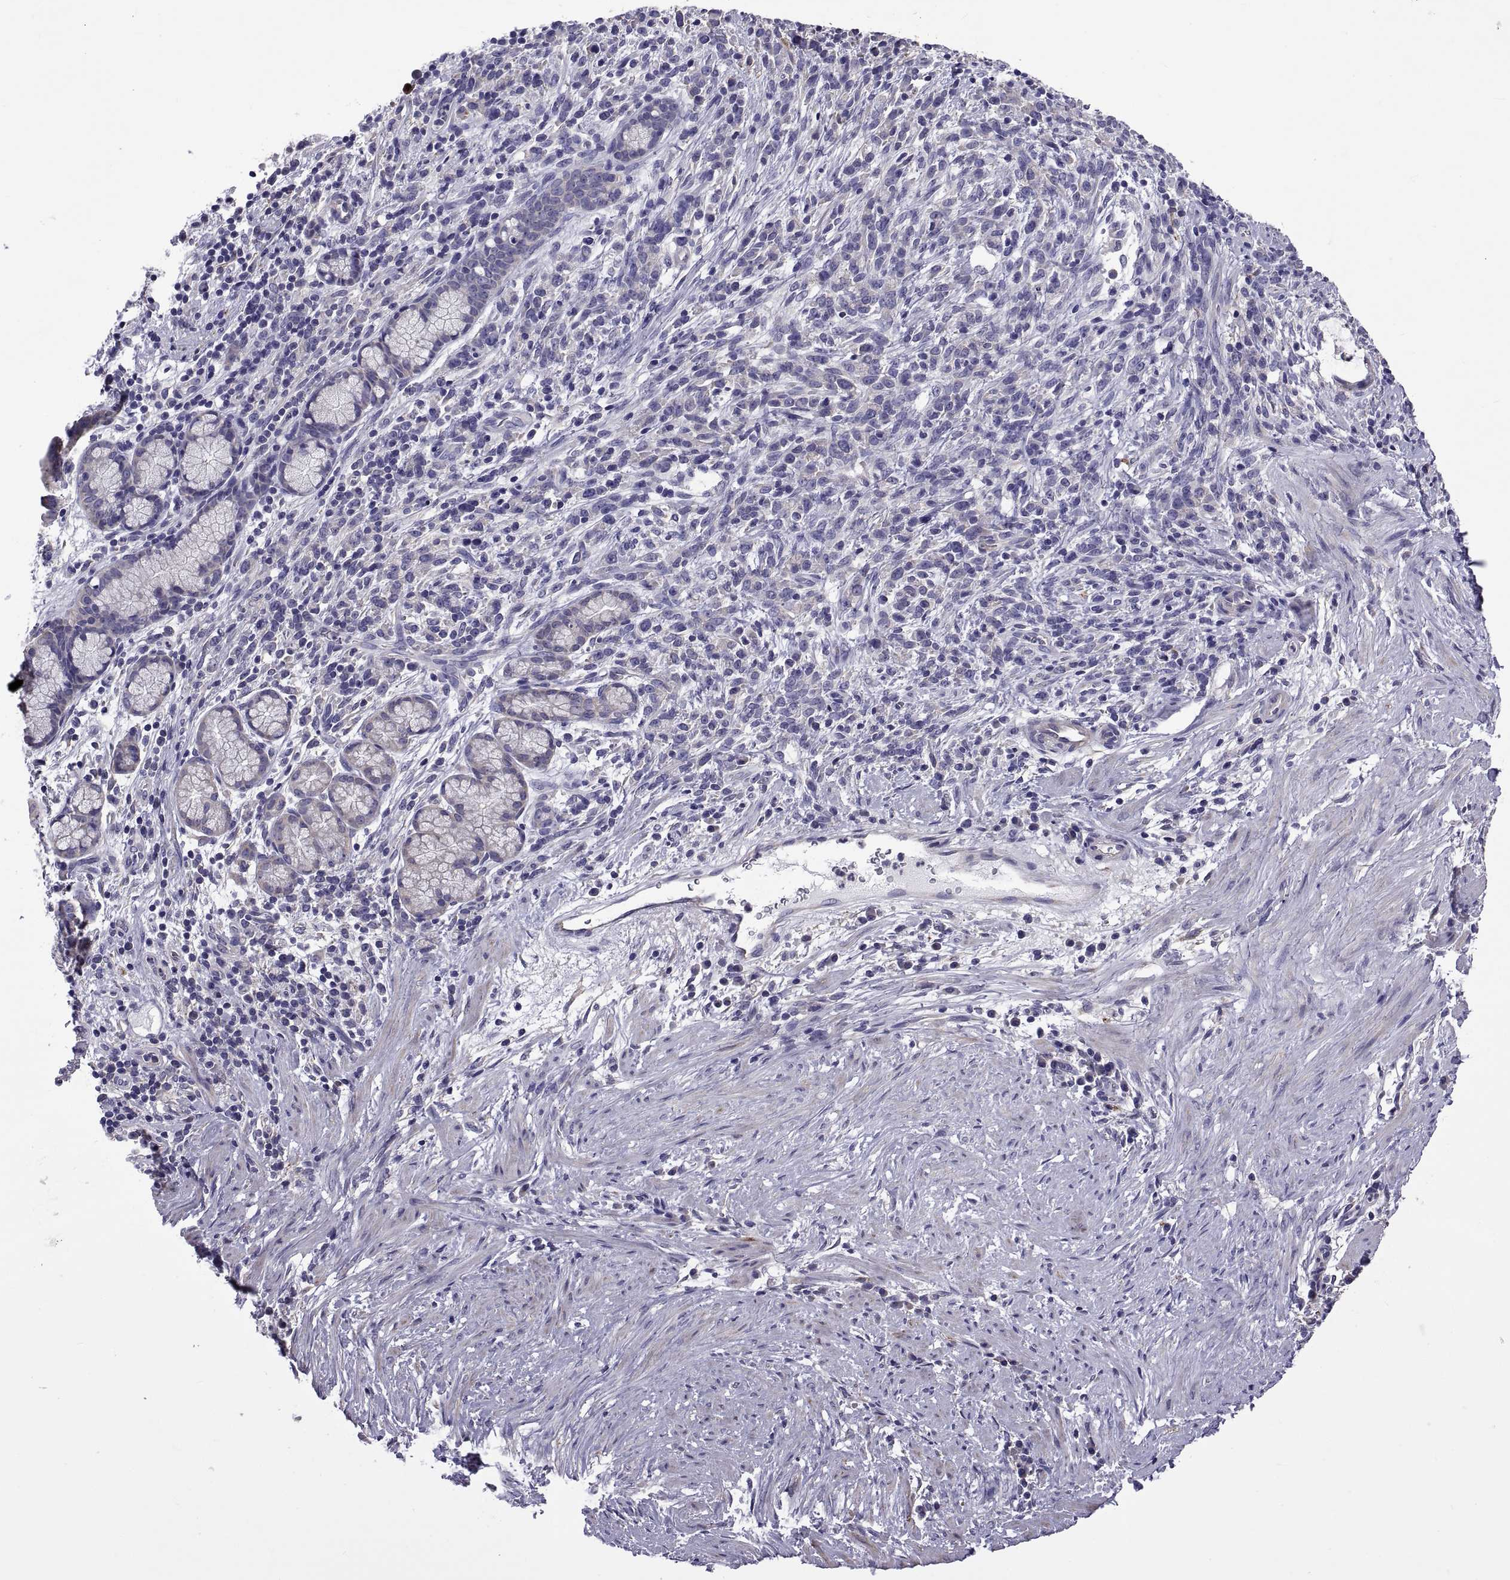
{"staining": {"intensity": "negative", "quantity": "none", "location": "none"}, "tissue": "stomach cancer", "cell_type": "Tumor cells", "image_type": "cancer", "snomed": [{"axis": "morphology", "description": "Adenocarcinoma, NOS"}, {"axis": "topography", "description": "Stomach"}], "caption": "Tumor cells show no significant staining in stomach cancer (adenocarcinoma).", "gene": "TMC3", "patient": {"sex": "female", "age": 57}}